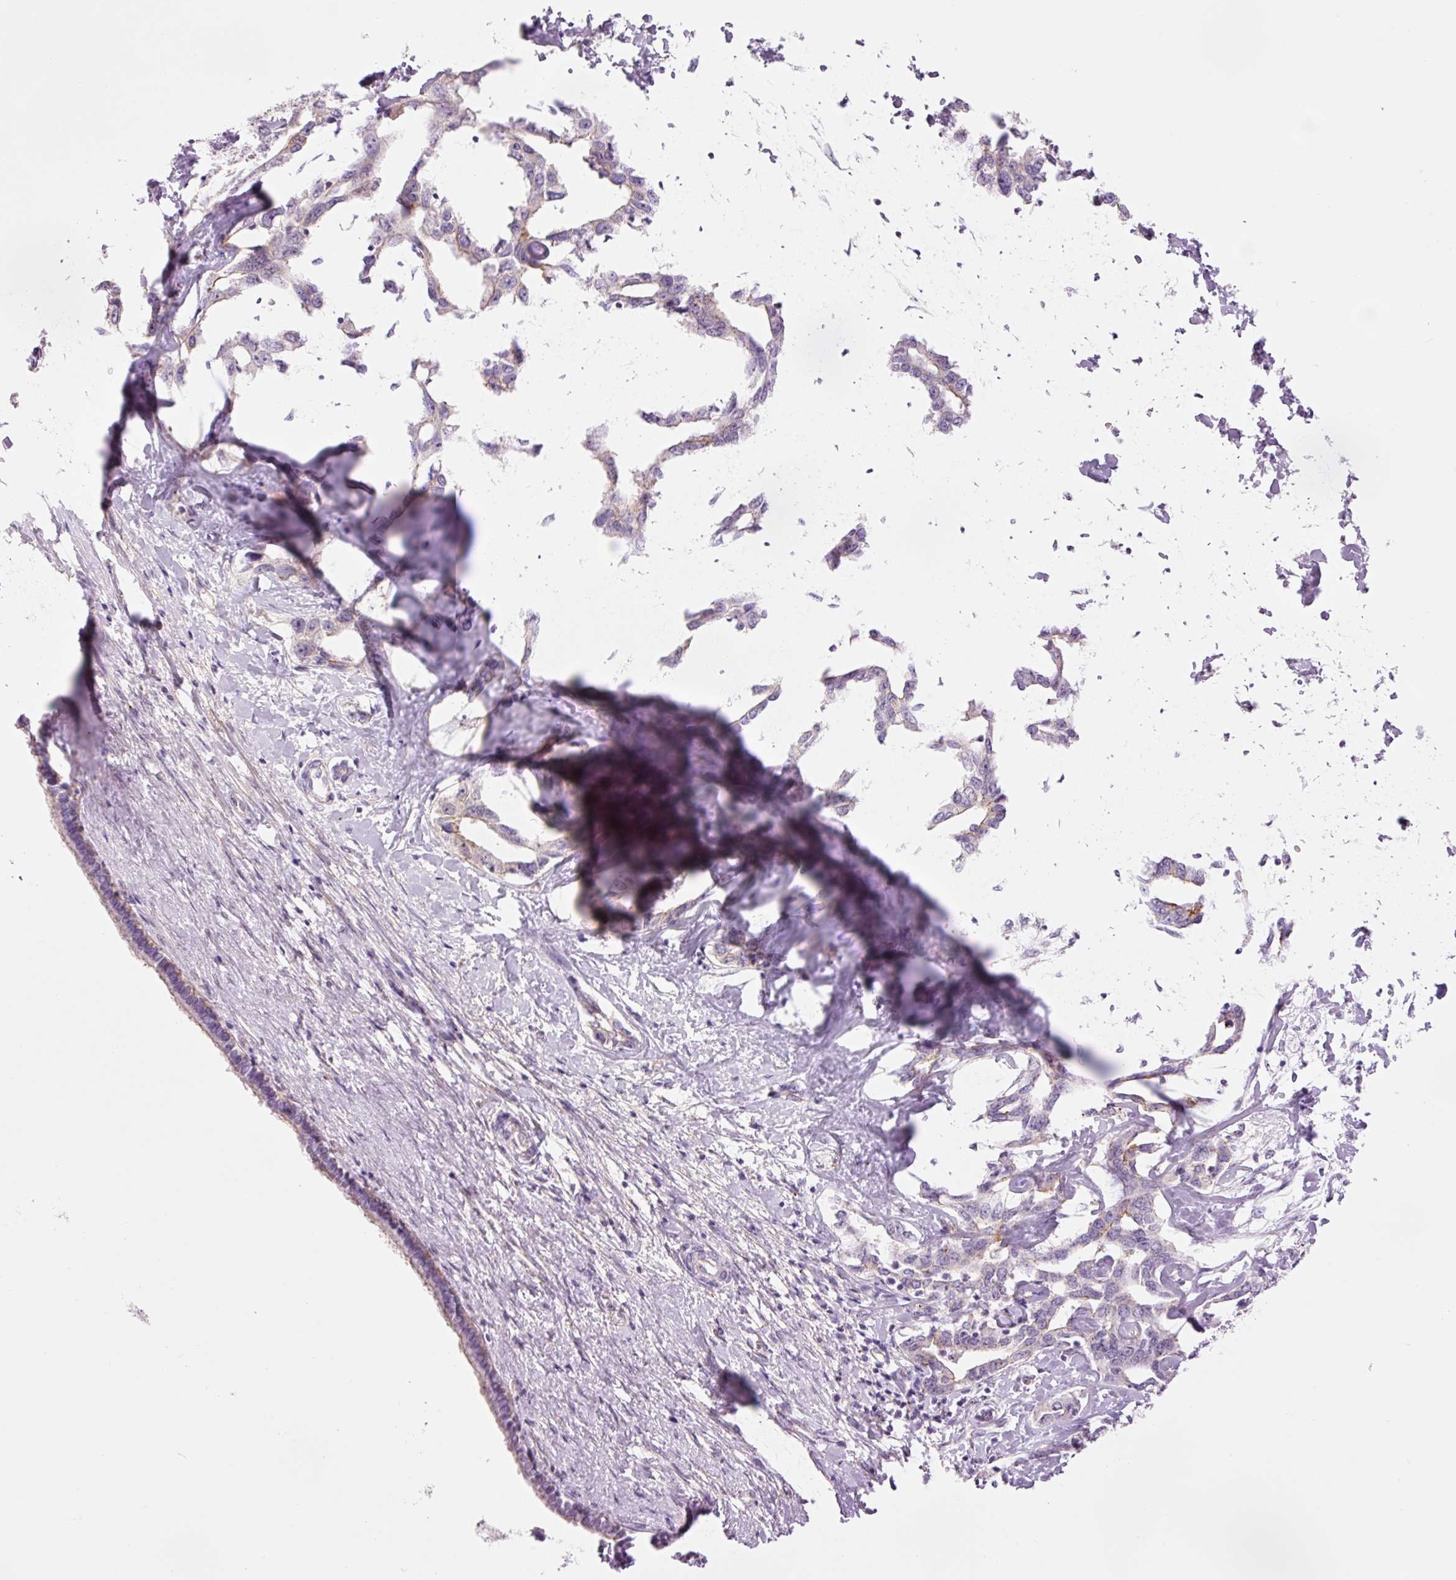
{"staining": {"intensity": "moderate", "quantity": "25%-75%", "location": "cytoplasmic/membranous"}, "tissue": "liver cancer", "cell_type": "Tumor cells", "image_type": "cancer", "snomed": [{"axis": "morphology", "description": "Cholangiocarcinoma"}, {"axis": "topography", "description": "Liver"}], "caption": "A micrograph of cholangiocarcinoma (liver) stained for a protein exhibits moderate cytoplasmic/membranous brown staining in tumor cells.", "gene": "HSPA4L", "patient": {"sex": "male", "age": 59}}